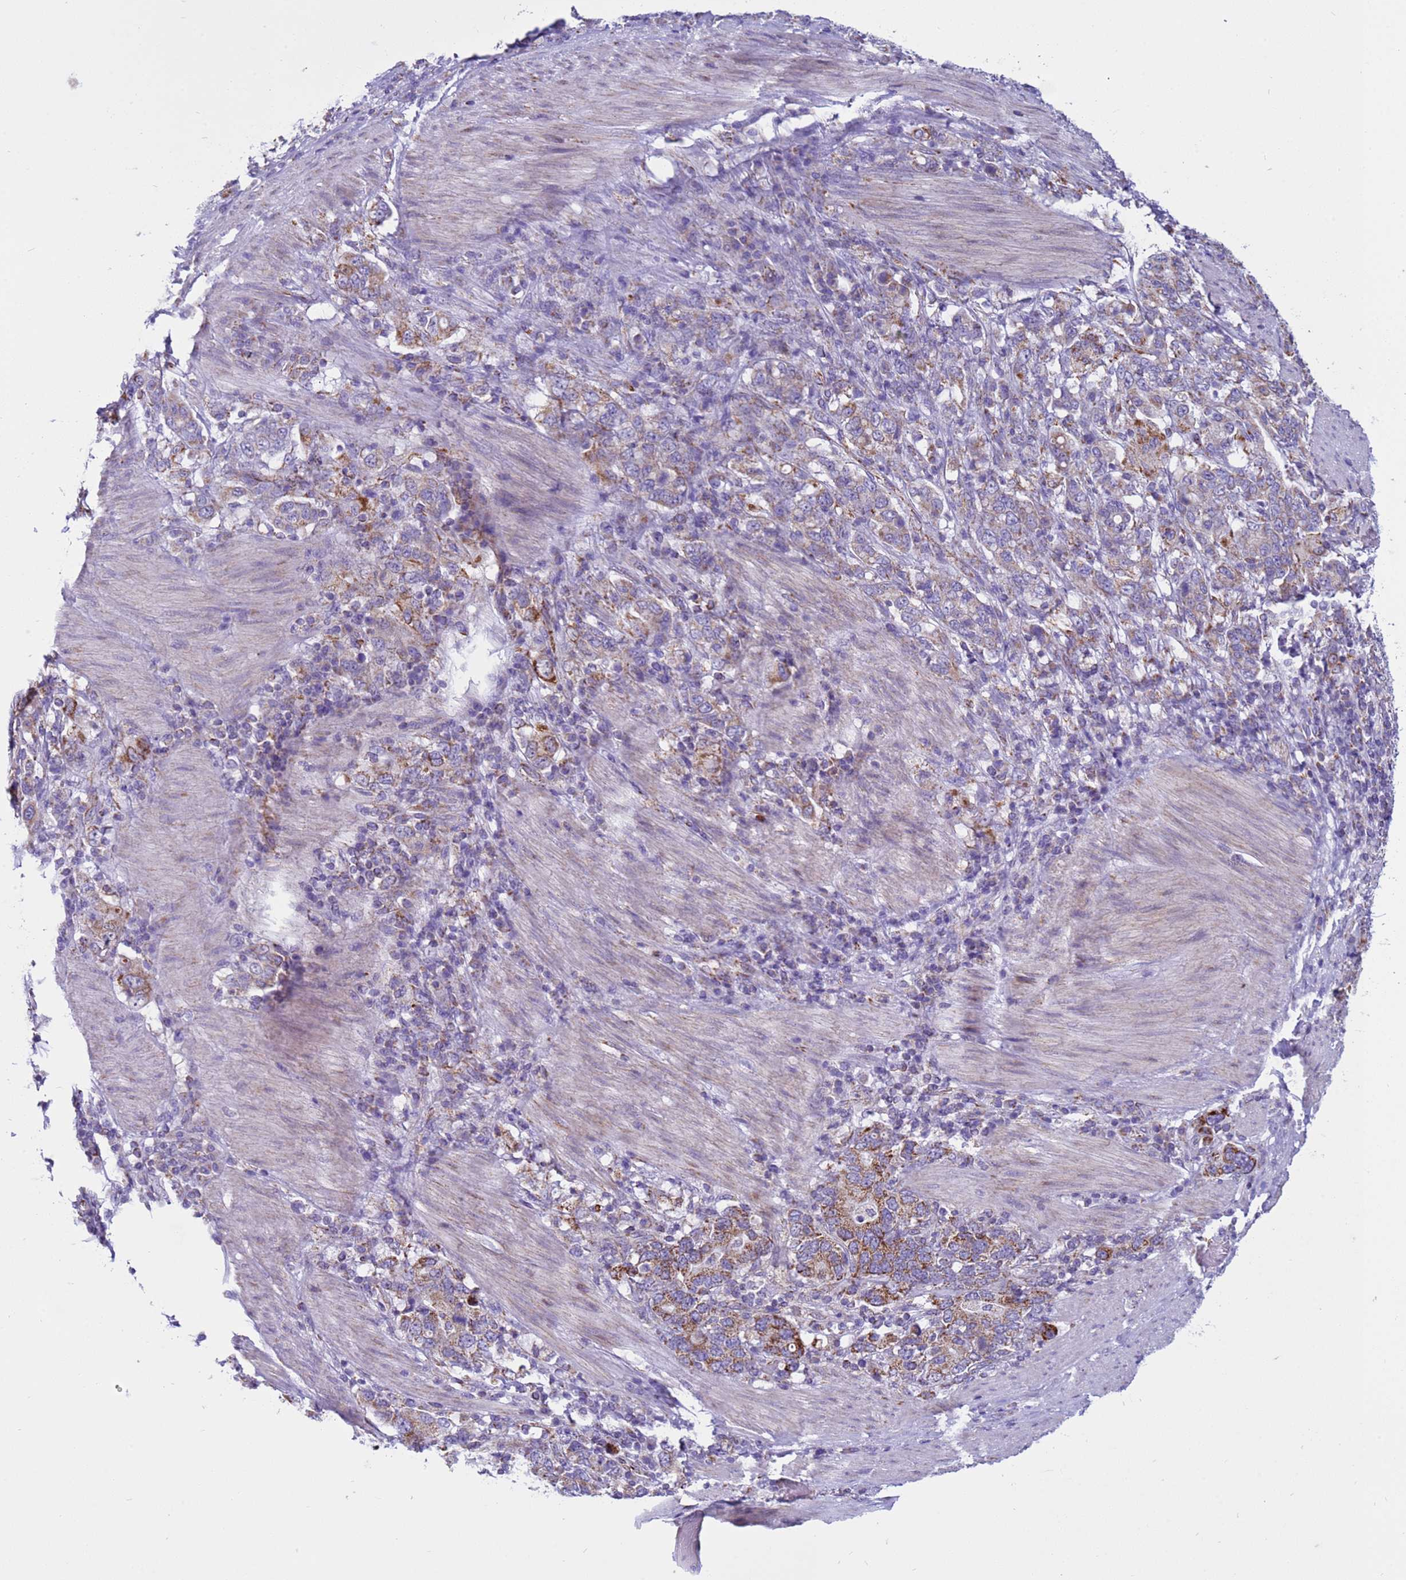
{"staining": {"intensity": "moderate", "quantity": ">75%", "location": "cytoplasmic/membranous"}, "tissue": "stomach cancer", "cell_type": "Tumor cells", "image_type": "cancer", "snomed": [{"axis": "morphology", "description": "Adenocarcinoma, NOS"}, {"axis": "topography", "description": "Stomach, upper"}, {"axis": "topography", "description": "Stomach"}], "caption": "IHC image of neoplastic tissue: adenocarcinoma (stomach) stained using IHC displays medium levels of moderate protein expression localized specifically in the cytoplasmic/membranous of tumor cells, appearing as a cytoplasmic/membranous brown color.", "gene": "NCALD", "patient": {"sex": "male", "age": 62}}